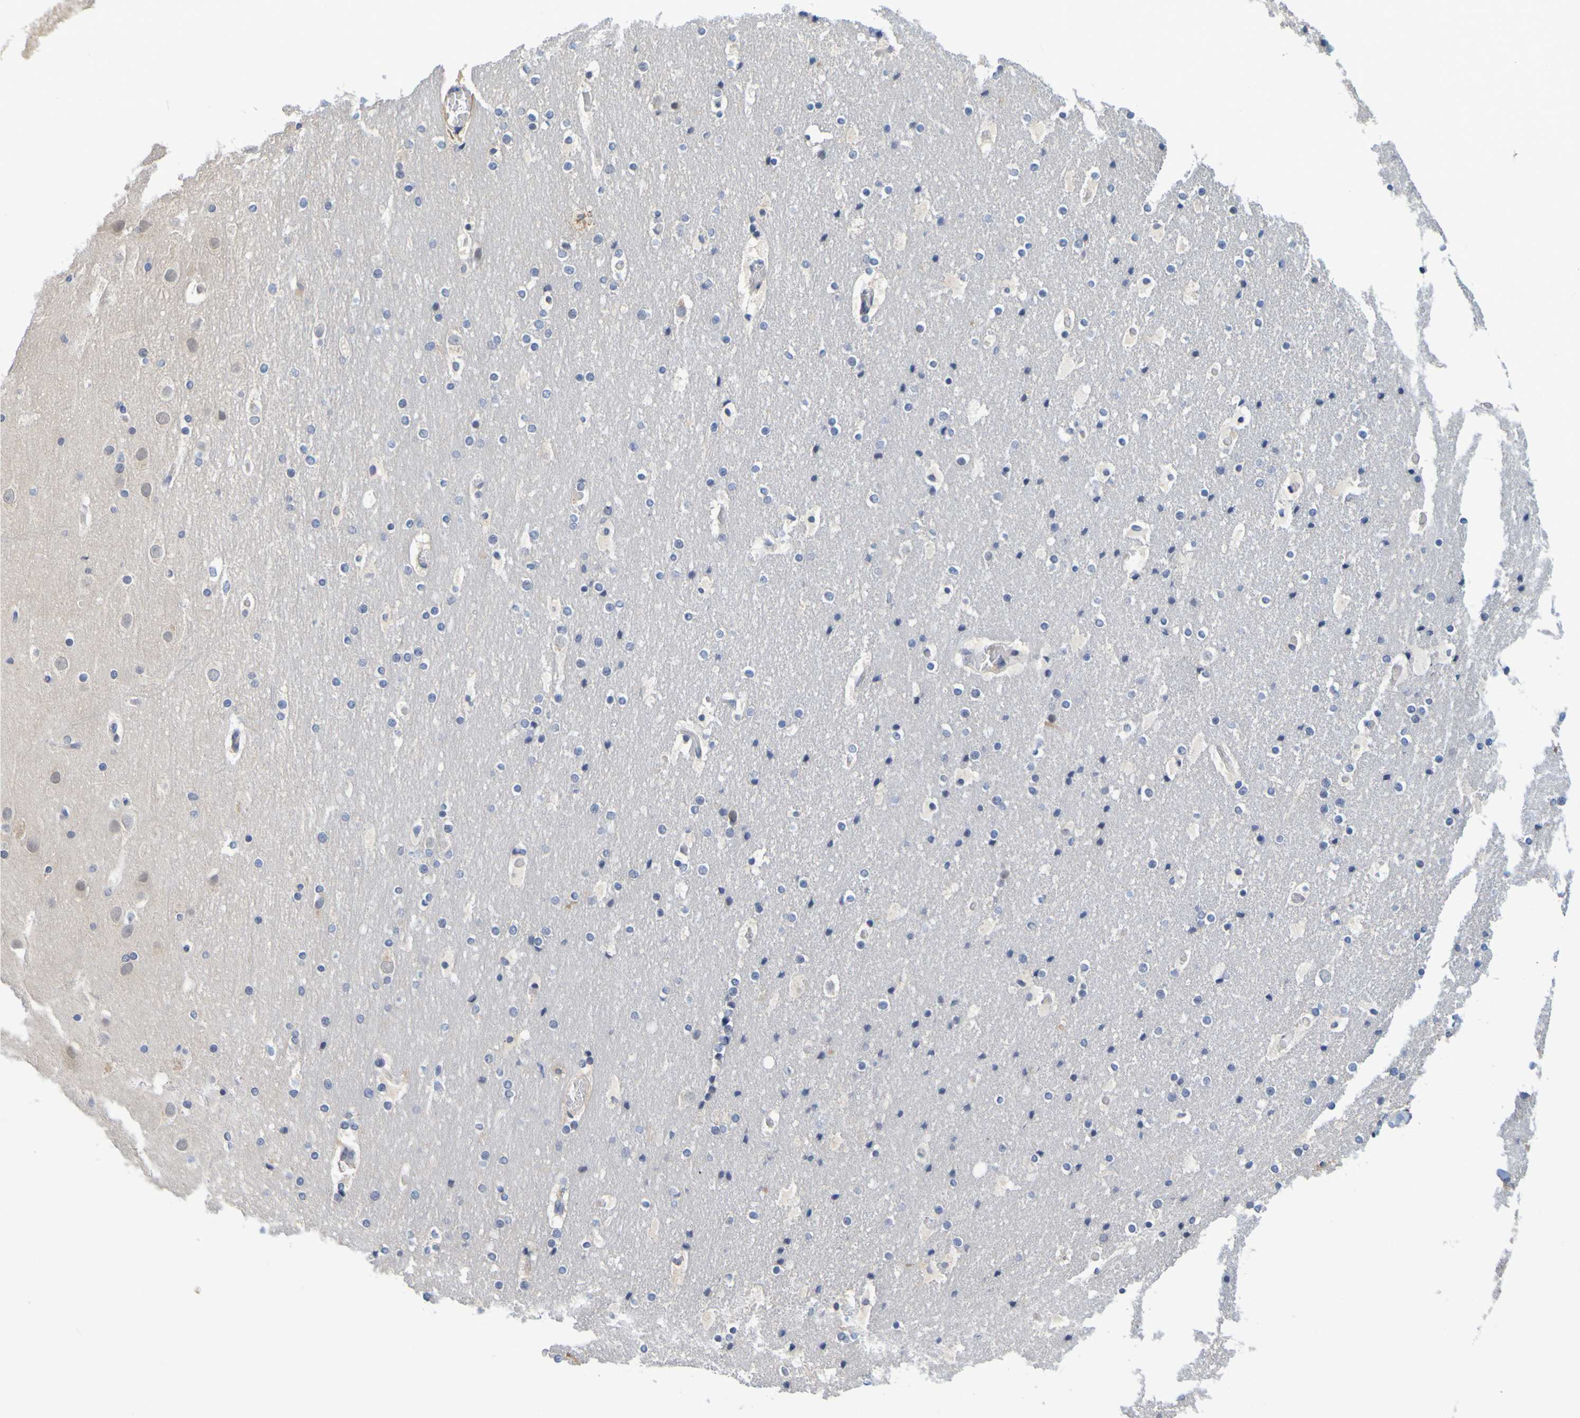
{"staining": {"intensity": "negative", "quantity": "none", "location": "none"}, "tissue": "cerebral cortex", "cell_type": "Endothelial cells", "image_type": "normal", "snomed": [{"axis": "morphology", "description": "Normal tissue, NOS"}, {"axis": "topography", "description": "Cerebral cortex"}], "caption": "Endothelial cells are negative for protein expression in unremarkable human cerebral cortex.", "gene": "ENDOU", "patient": {"sex": "male", "age": 57}}